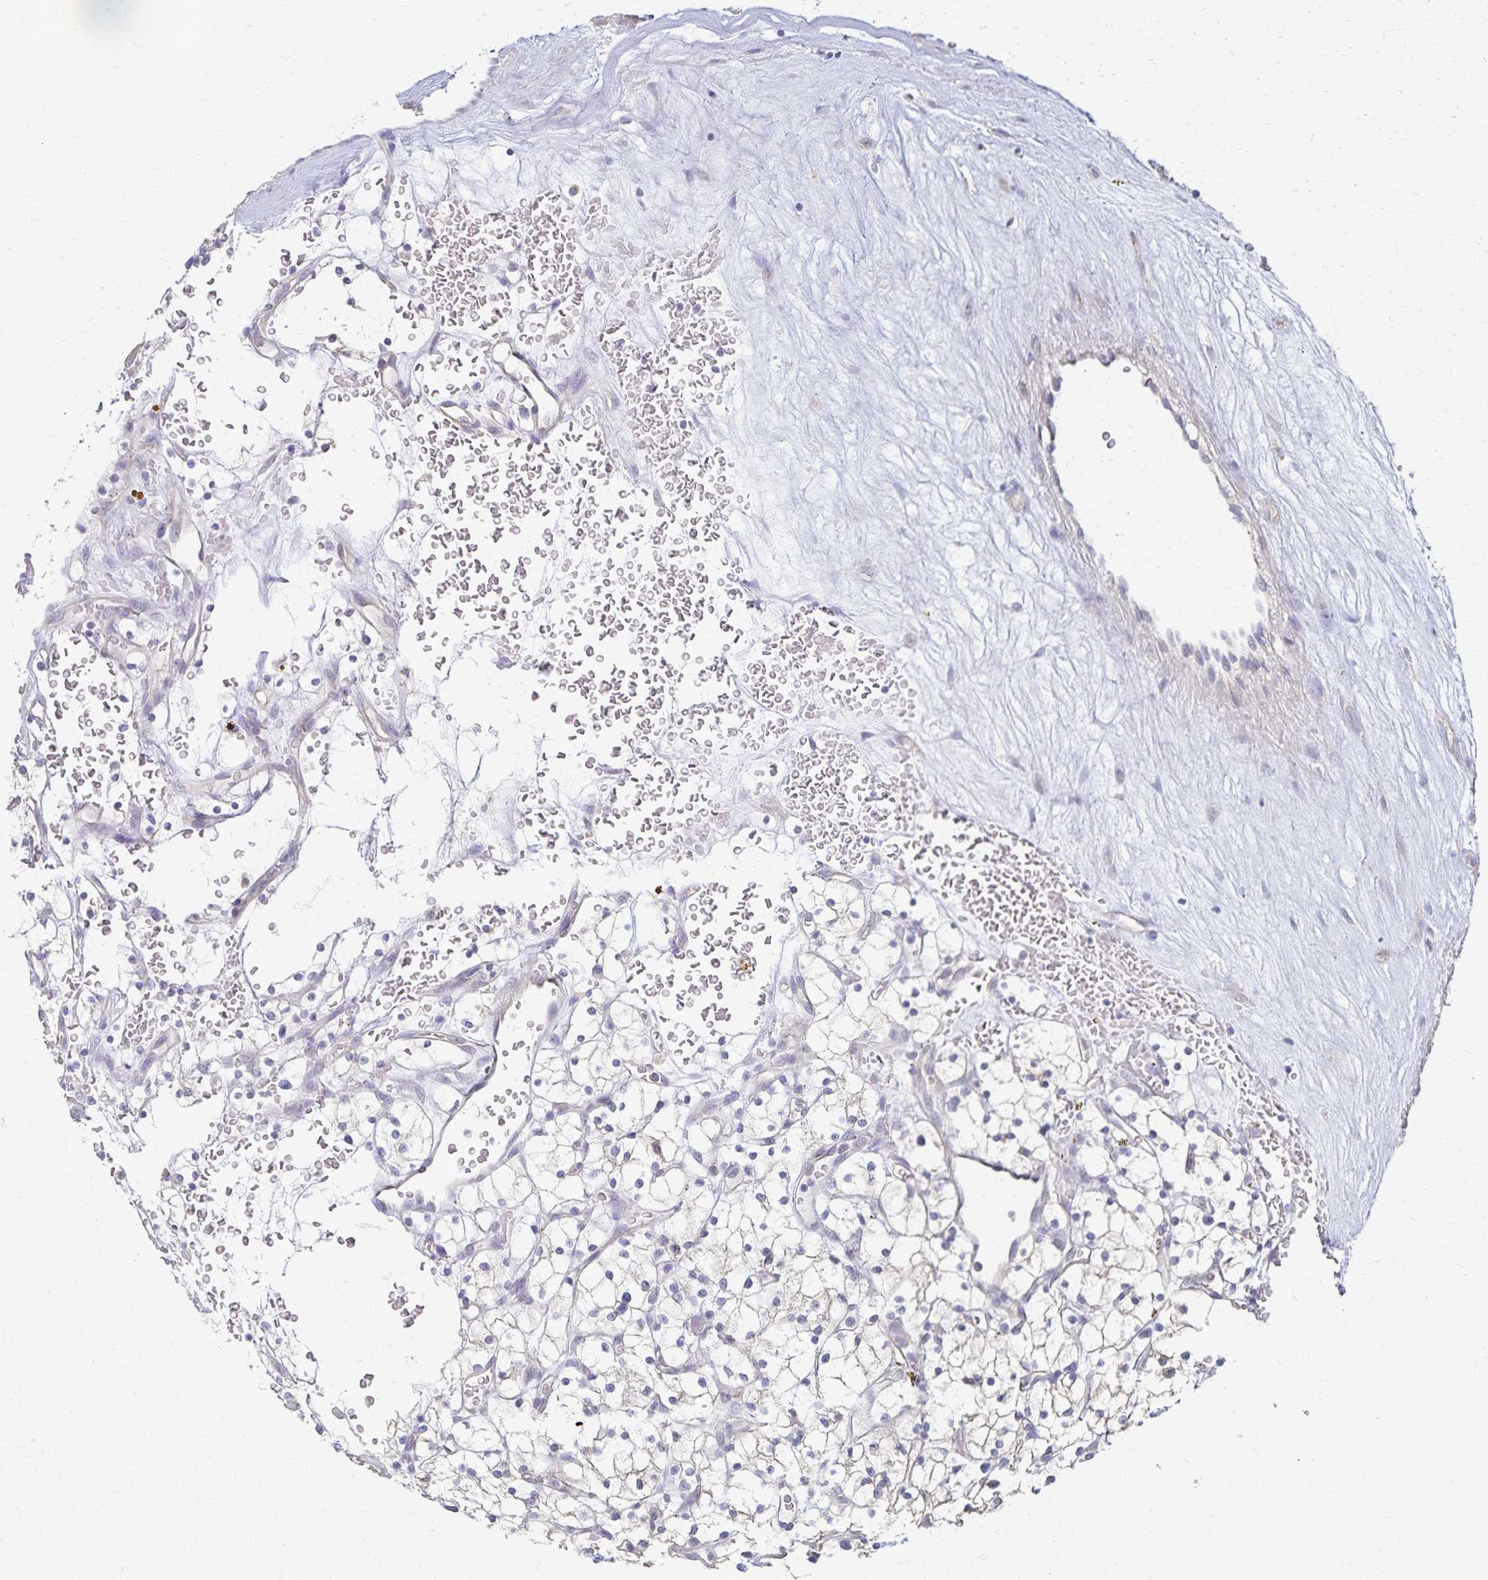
{"staining": {"intensity": "negative", "quantity": "none", "location": "none"}, "tissue": "renal cancer", "cell_type": "Tumor cells", "image_type": "cancer", "snomed": [{"axis": "morphology", "description": "Adenocarcinoma, NOS"}, {"axis": "topography", "description": "Kidney"}], "caption": "Human renal cancer (adenocarcinoma) stained for a protein using immunohistochemistry (IHC) shows no expression in tumor cells.", "gene": "KISS1", "patient": {"sex": "female", "age": 64}}